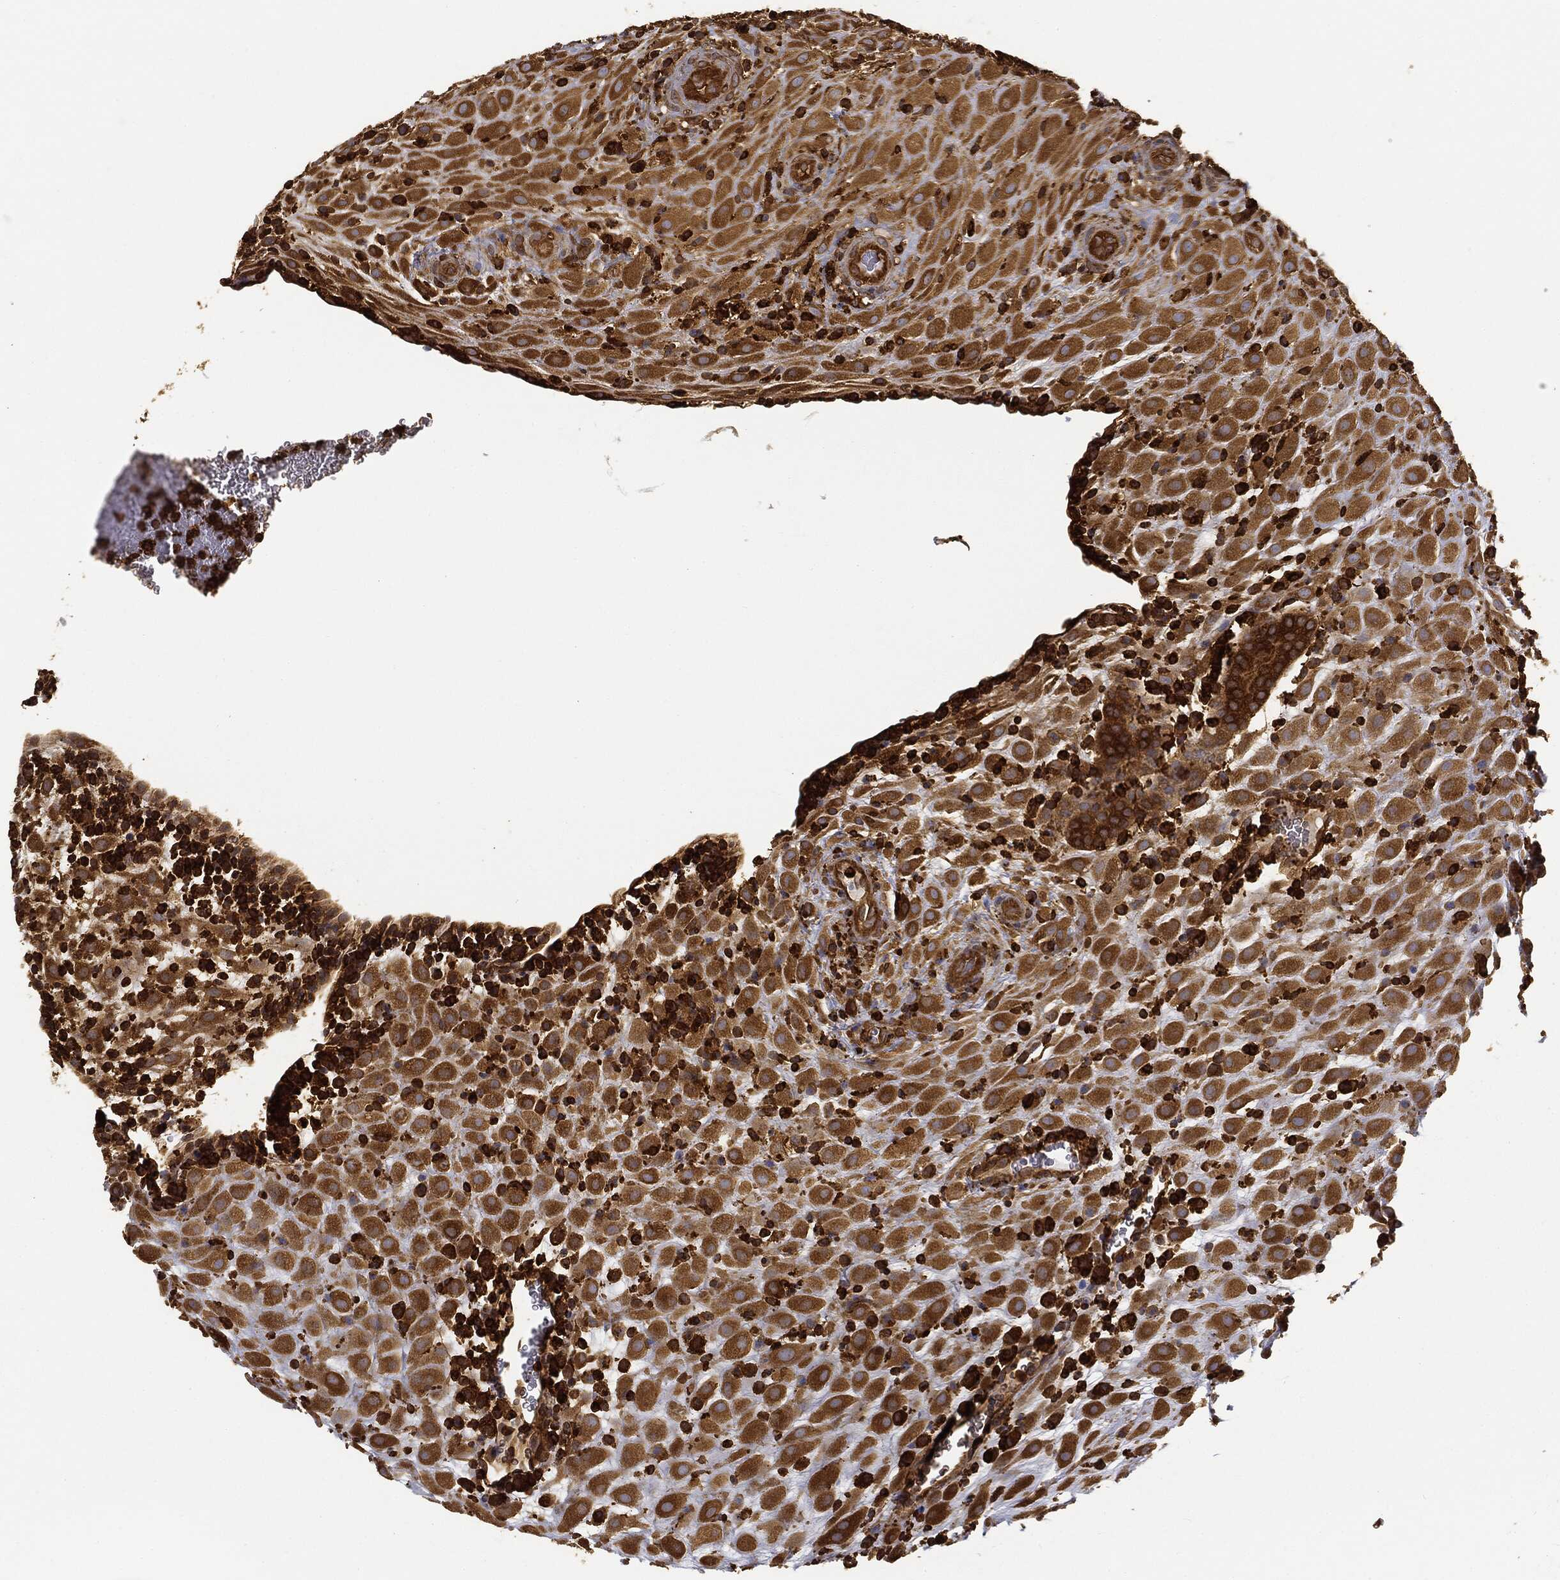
{"staining": {"intensity": "moderate", "quantity": ">75%", "location": "cytoplasmic/membranous"}, "tissue": "placenta", "cell_type": "Decidual cells", "image_type": "normal", "snomed": [{"axis": "morphology", "description": "Normal tissue, NOS"}, {"axis": "topography", "description": "Placenta"}], "caption": "Immunohistochemistry (IHC) micrograph of benign placenta: placenta stained using IHC exhibits medium levels of moderate protein expression localized specifically in the cytoplasmic/membranous of decidual cells, appearing as a cytoplasmic/membranous brown color.", "gene": "WDR1", "patient": {"sex": "female", "age": 19}}